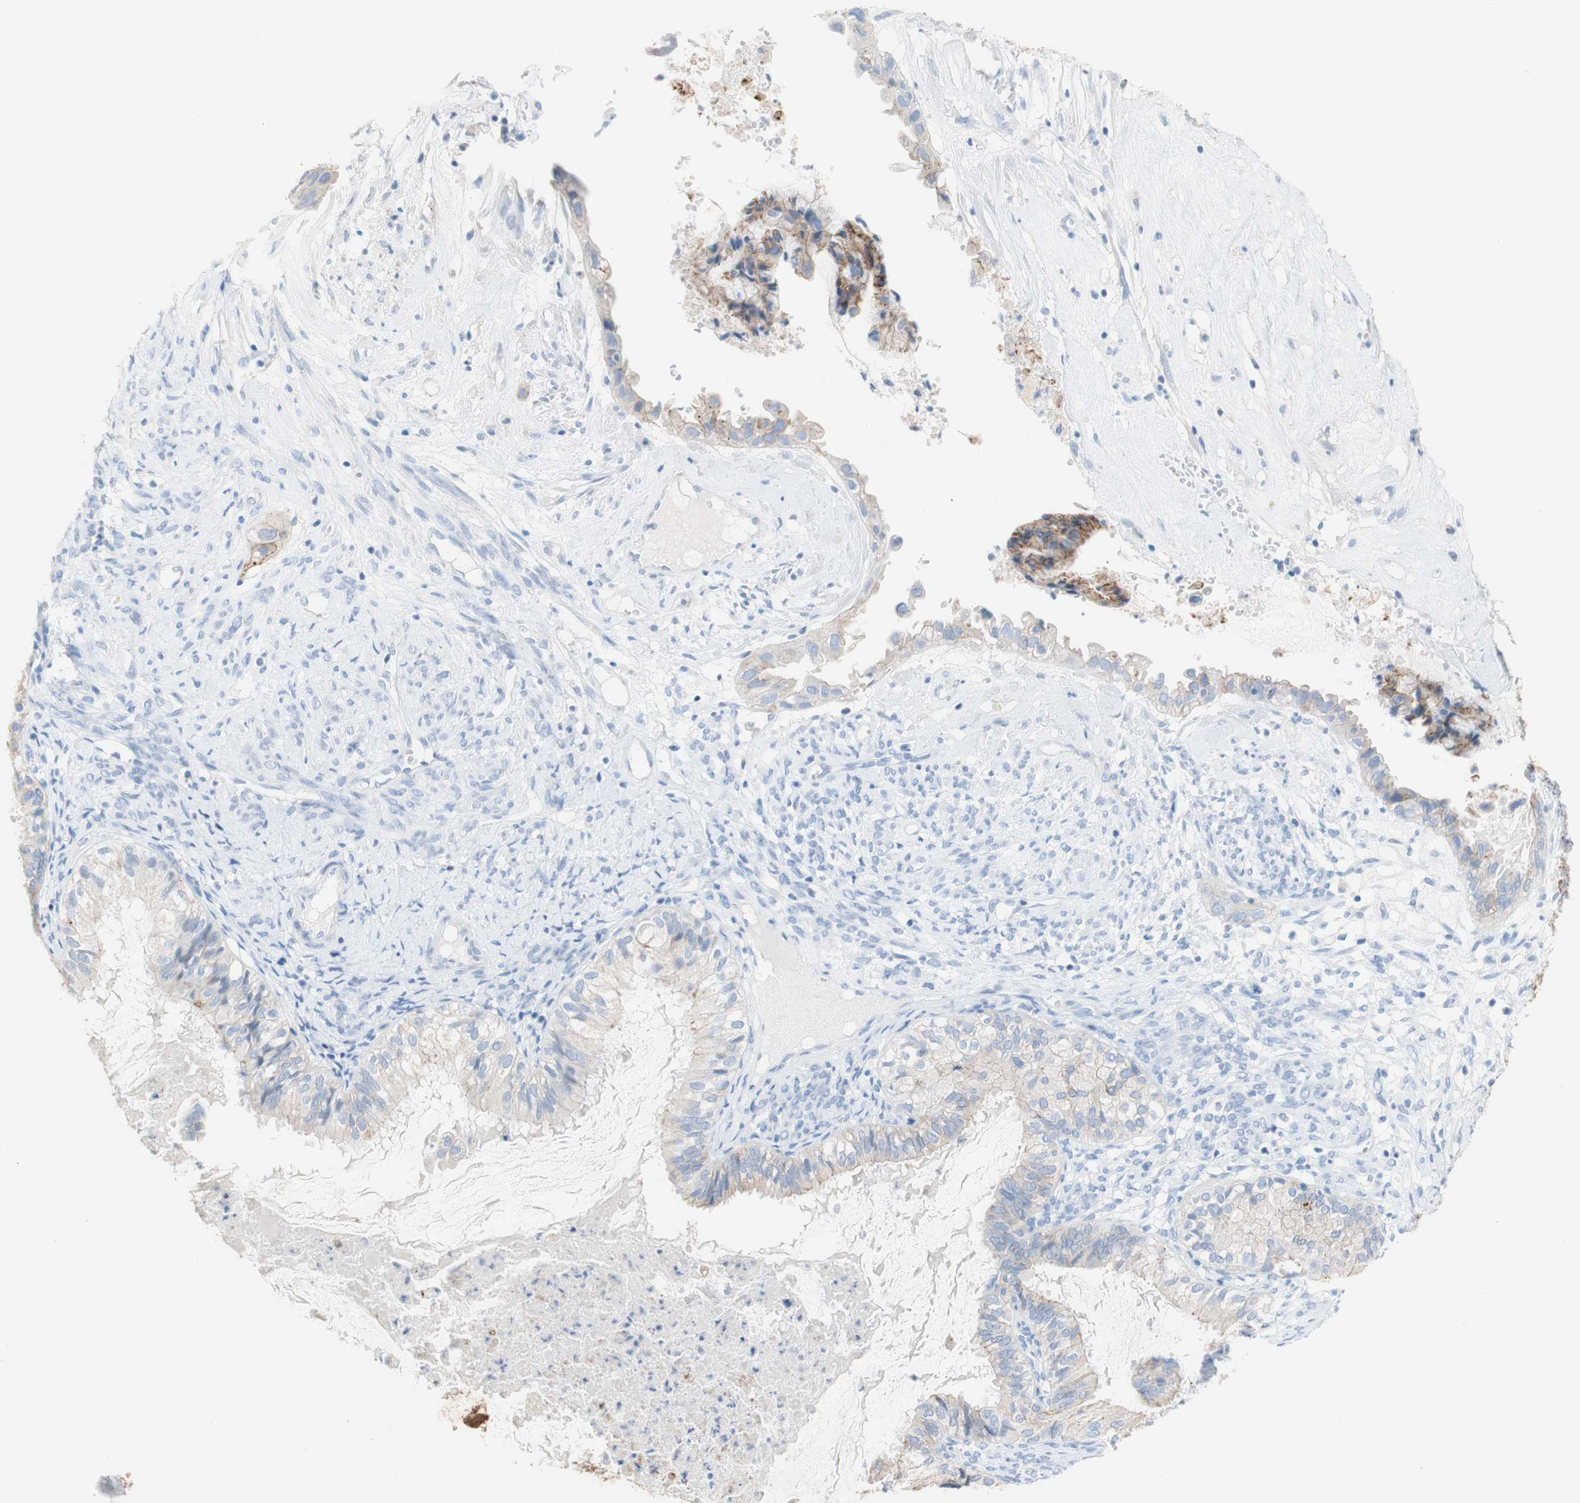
{"staining": {"intensity": "weak", "quantity": ">75%", "location": "cytoplasmic/membranous"}, "tissue": "cervical cancer", "cell_type": "Tumor cells", "image_type": "cancer", "snomed": [{"axis": "morphology", "description": "Normal tissue, NOS"}, {"axis": "morphology", "description": "Adenocarcinoma, NOS"}, {"axis": "topography", "description": "Cervix"}, {"axis": "topography", "description": "Endometrium"}], "caption": "IHC staining of cervical adenocarcinoma, which demonstrates low levels of weak cytoplasmic/membranous expression in approximately >75% of tumor cells indicating weak cytoplasmic/membranous protein positivity. The staining was performed using DAB (3,3'-diaminobenzidine) (brown) for protein detection and nuclei were counterstained in hematoxylin (blue).", "gene": "DSC2", "patient": {"sex": "female", "age": 86}}